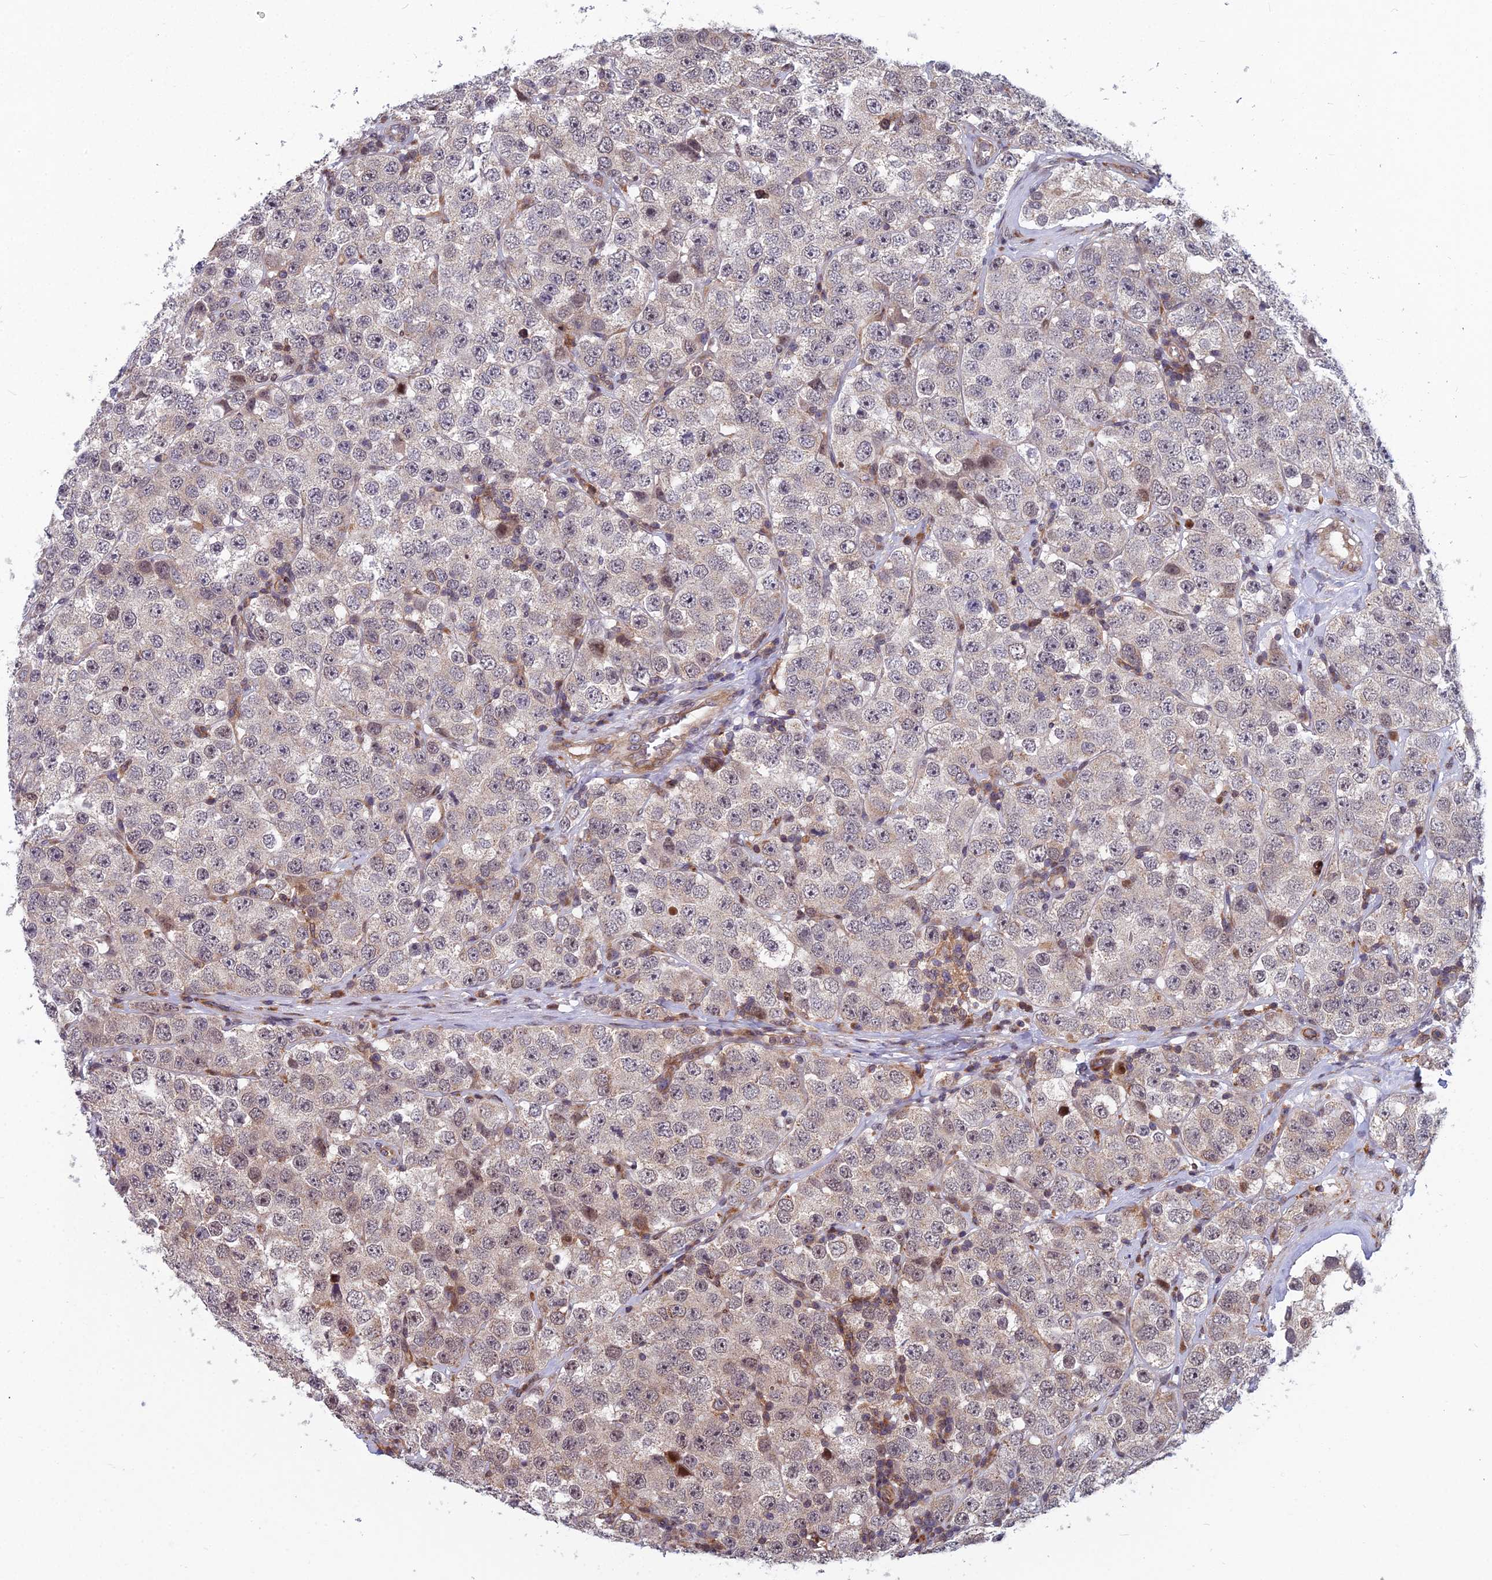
{"staining": {"intensity": "weak", "quantity": "<25%", "location": "cytoplasmic/membranous,nuclear"}, "tissue": "testis cancer", "cell_type": "Tumor cells", "image_type": "cancer", "snomed": [{"axis": "morphology", "description": "Seminoma, NOS"}, {"axis": "topography", "description": "Testis"}], "caption": "High power microscopy image of an immunohistochemistry (IHC) image of seminoma (testis), revealing no significant positivity in tumor cells.", "gene": "COMMD2", "patient": {"sex": "male", "age": 28}}